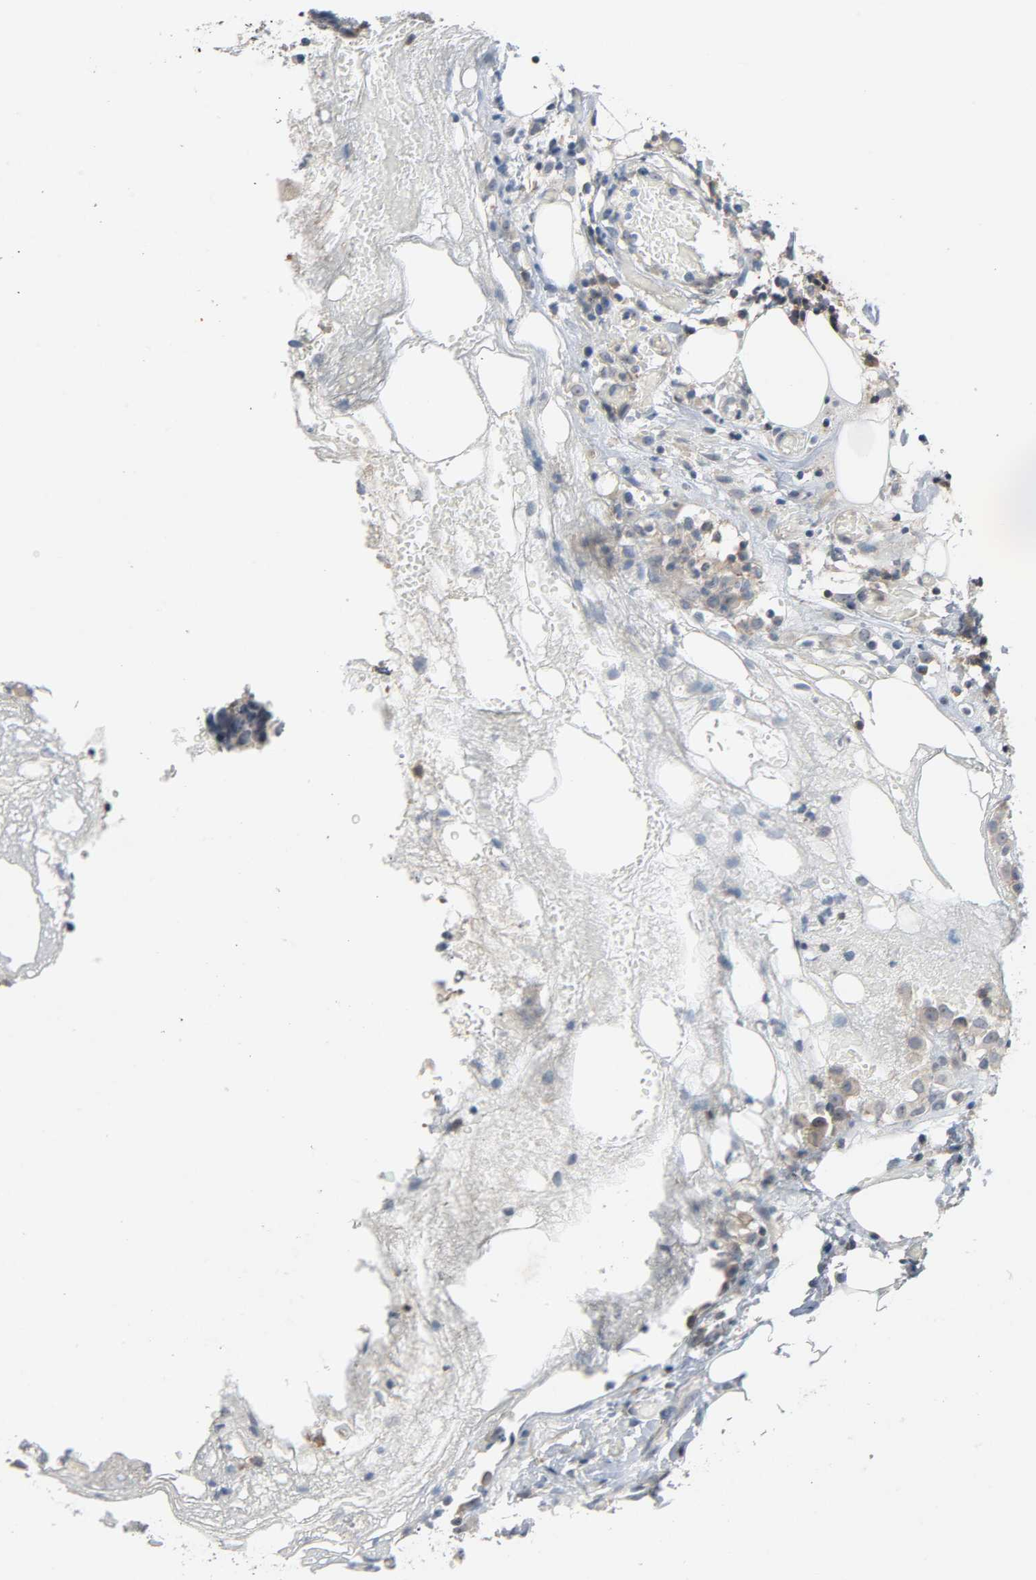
{"staining": {"intensity": "weak", "quantity": ">75%", "location": "cytoplasmic/membranous"}, "tissue": "colorectal cancer", "cell_type": "Tumor cells", "image_type": "cancer", "snomed": [{"axis": "morphology", "description": "Adenocarcinoma, NOS"}, {"axis": "topography", "description": "Colon"}], "caption": "This is an image of immunohistochemistry staining of adenocarcinoma (colorectal), which shows weak positivity in the cytoplasmic/membranous of tumor cells.", "gene": "CD4", "patient": {"sex": "female", "age": 86}}